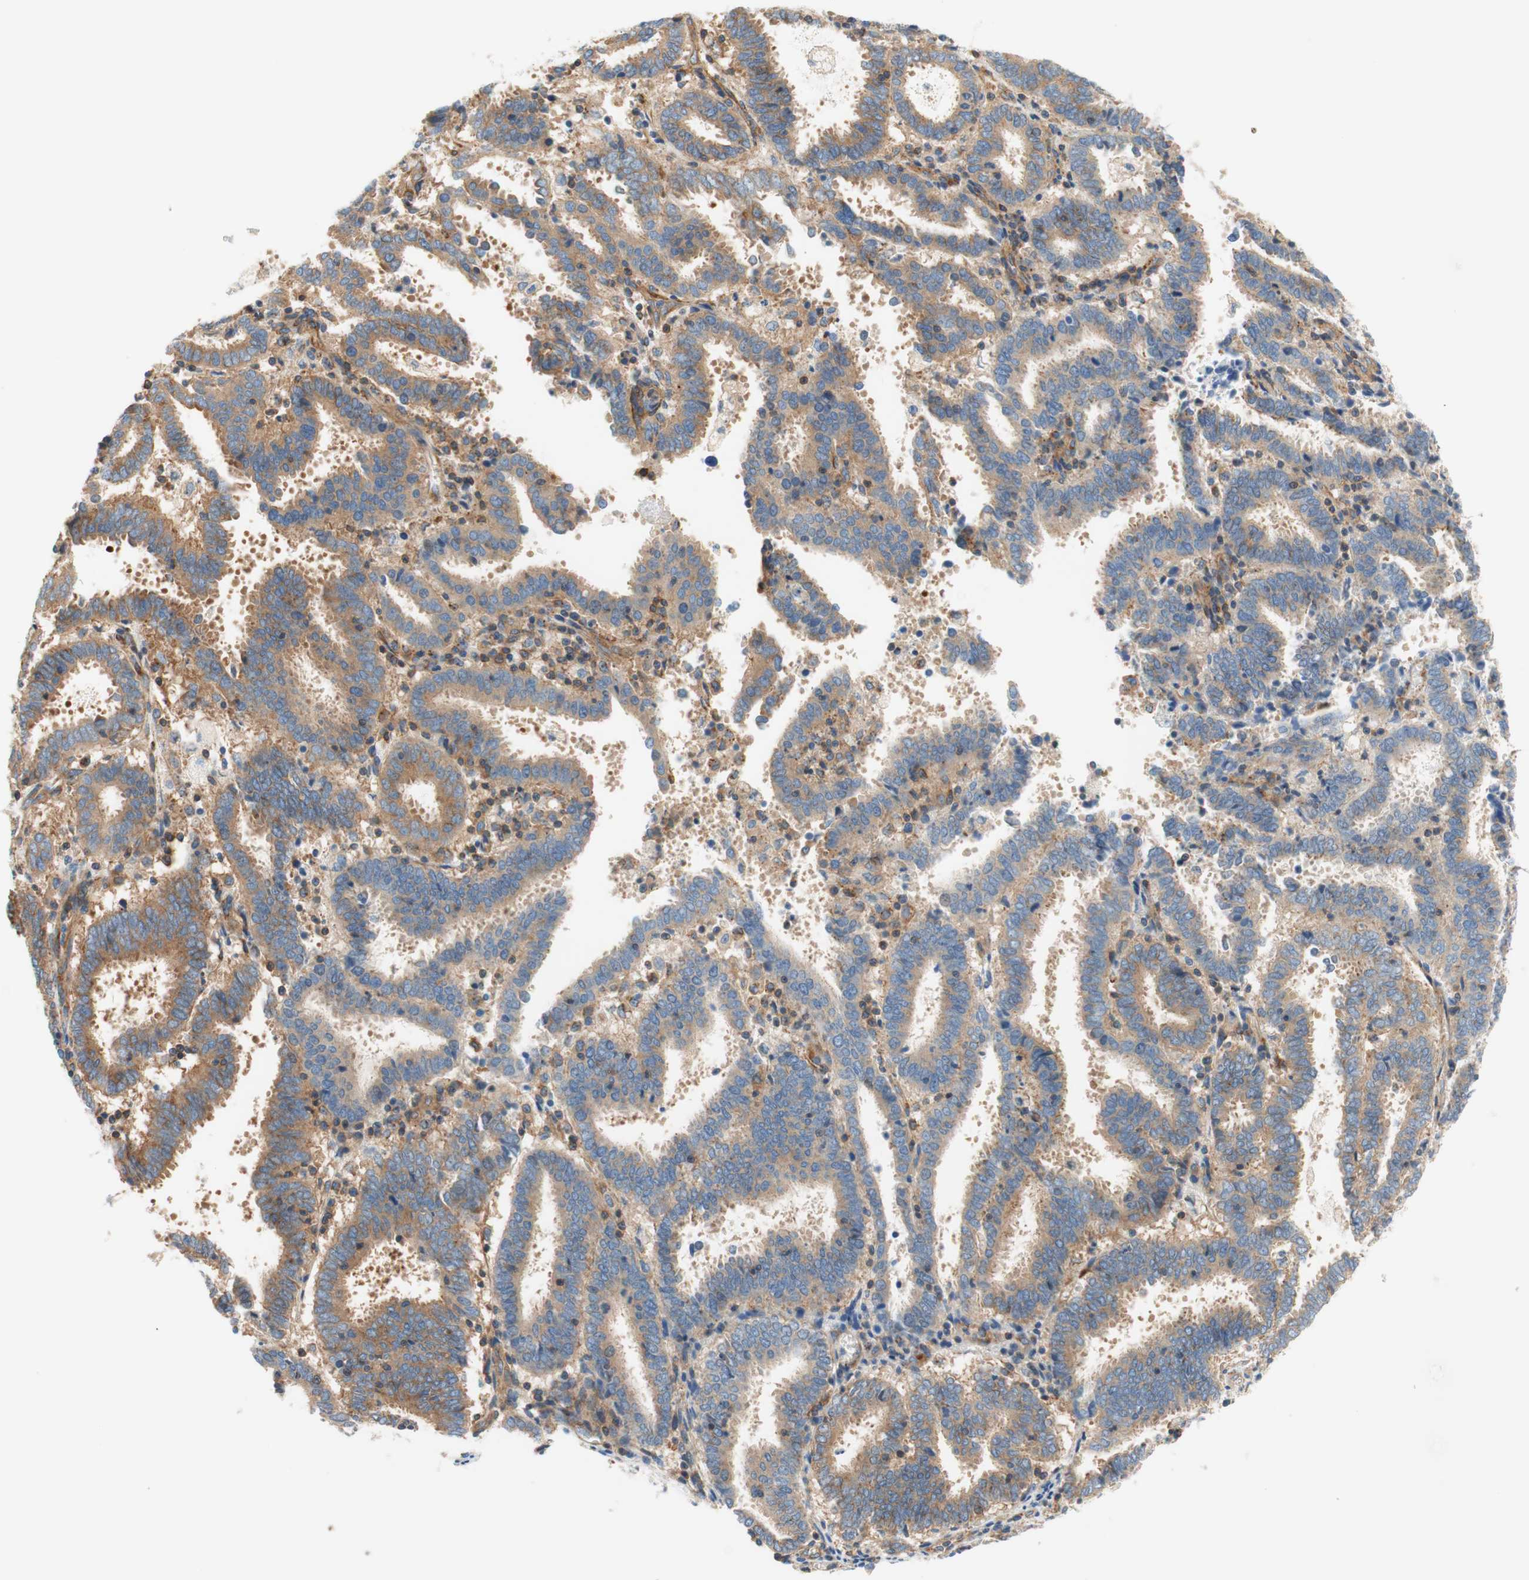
{"staining": {"intensity": "moderate", "quantity": ">75%", "location": "cytoplasmic/membranous"}, "tissue": "endometrial cancer", "cell_type": "Tumor cells", "image_type": "cancer", "snomed": [{"axis": "morphology", "description": "Adenocarcinoma, NOS"}, {"axis": "topography", "description": "Uterus"}], "caption": "An immunohistochemistry (IHC) histopathology image of tumor tissue is shown. Protein staining in brown labels moderate cytoplasmic/membranous positivity in endometrial cancer (adenocarcinoma) within tumor cells.", "gene": "VPS26A", "patient": {"sex": "female", "age": 83}}